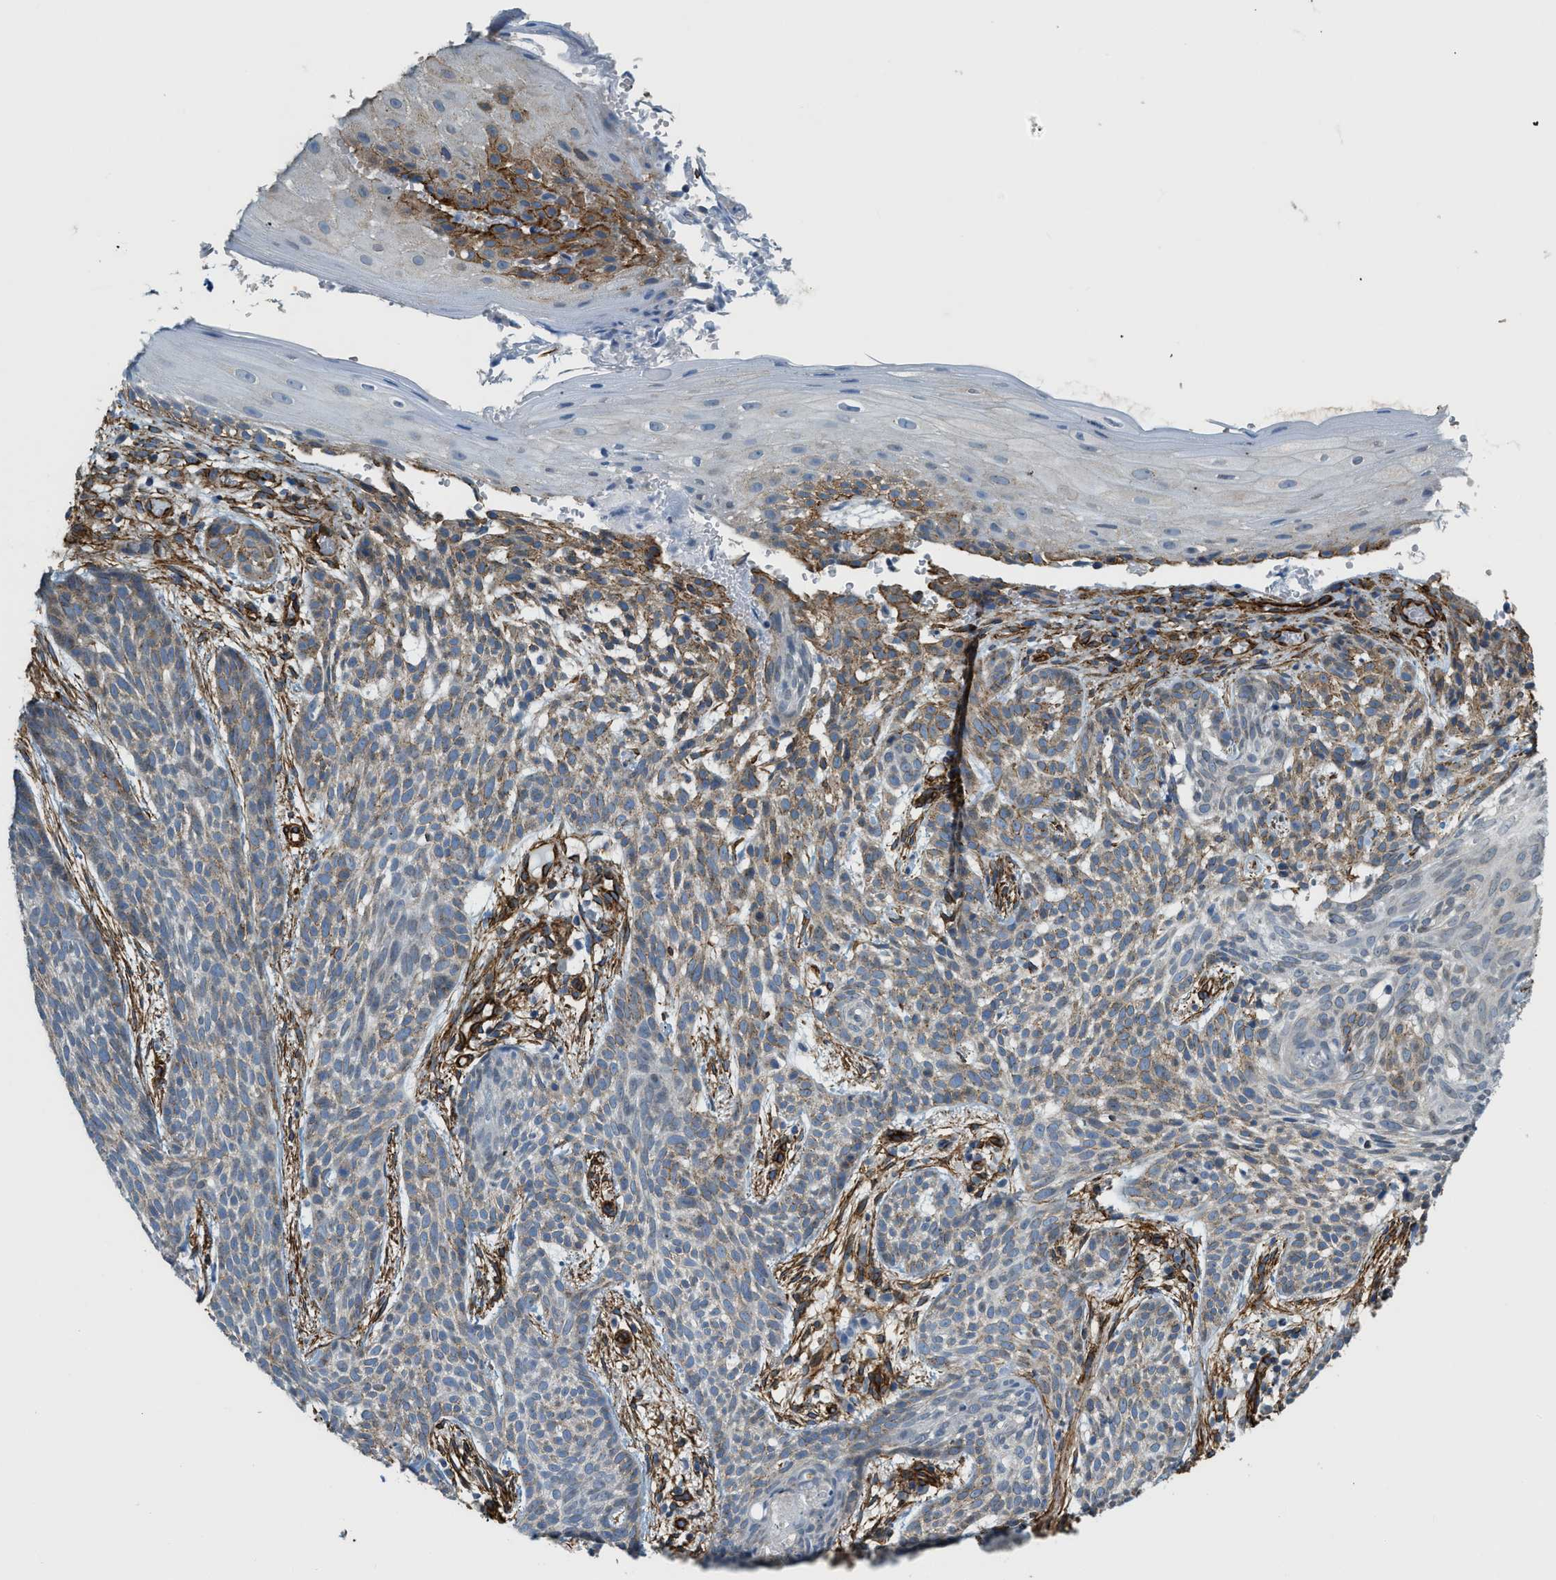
{"staining": {"intensity": "moderate", "quantity": ">75%", "location": "cytoplasmic/membranous"}, "tissue": "skin cancer", "cell_type": "Tumor cells", "image_type": "cancer", "snomed": [{"axis": "morphology", "description": "Basal cell carcinoma"}, {"axis": "topography", "description": "Skin"}], "caption": "This histopathology image shows immunohistochemistry (IHC) staining of basal cell carcinoma (skin), with medium moderate cytoplasmic/membranous expression in about >75% of tumor cells.", "gene": "TMEM43", "patient": {"sex": "female", "age": 59}}